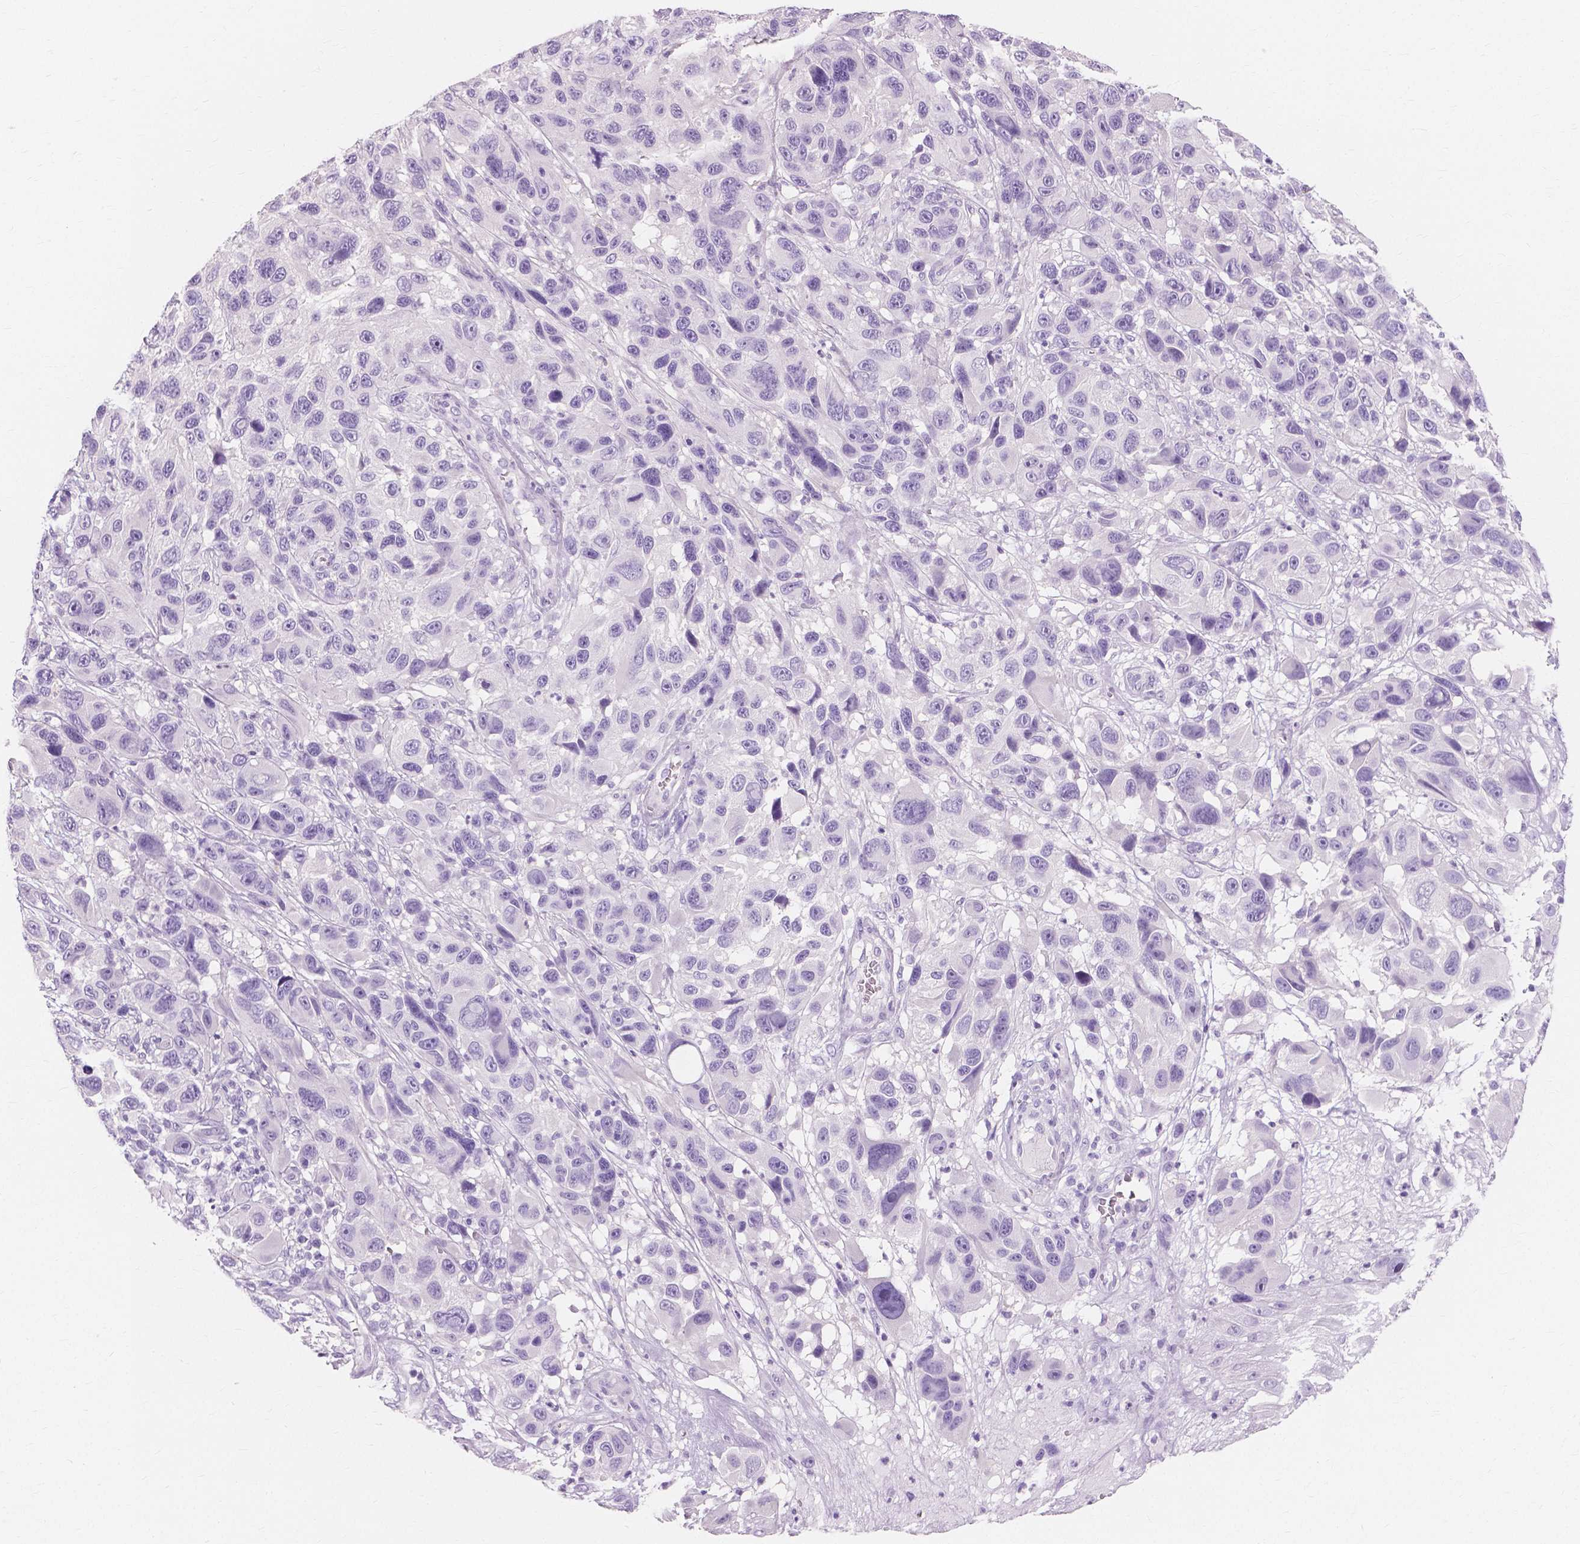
{"staining": {"intensity": "negative", "quantity": "none", "location": "none"}, "tissue": "melanoma", "cell_type": "Tumor cells", "image_type": "cancer", "snomed": [{"axis": "morphology", "description": "Malignant melanoma, NOS"}, {"axis": "topography", "description": "Skin"}], "caption": "An immunohistochemistry histopathology image of malignant melanoma is shown. There is no staining in tumor cells of malignant melanoma.", "gene": "MUC12", "patient": {"sex": "male", "age": 53}}